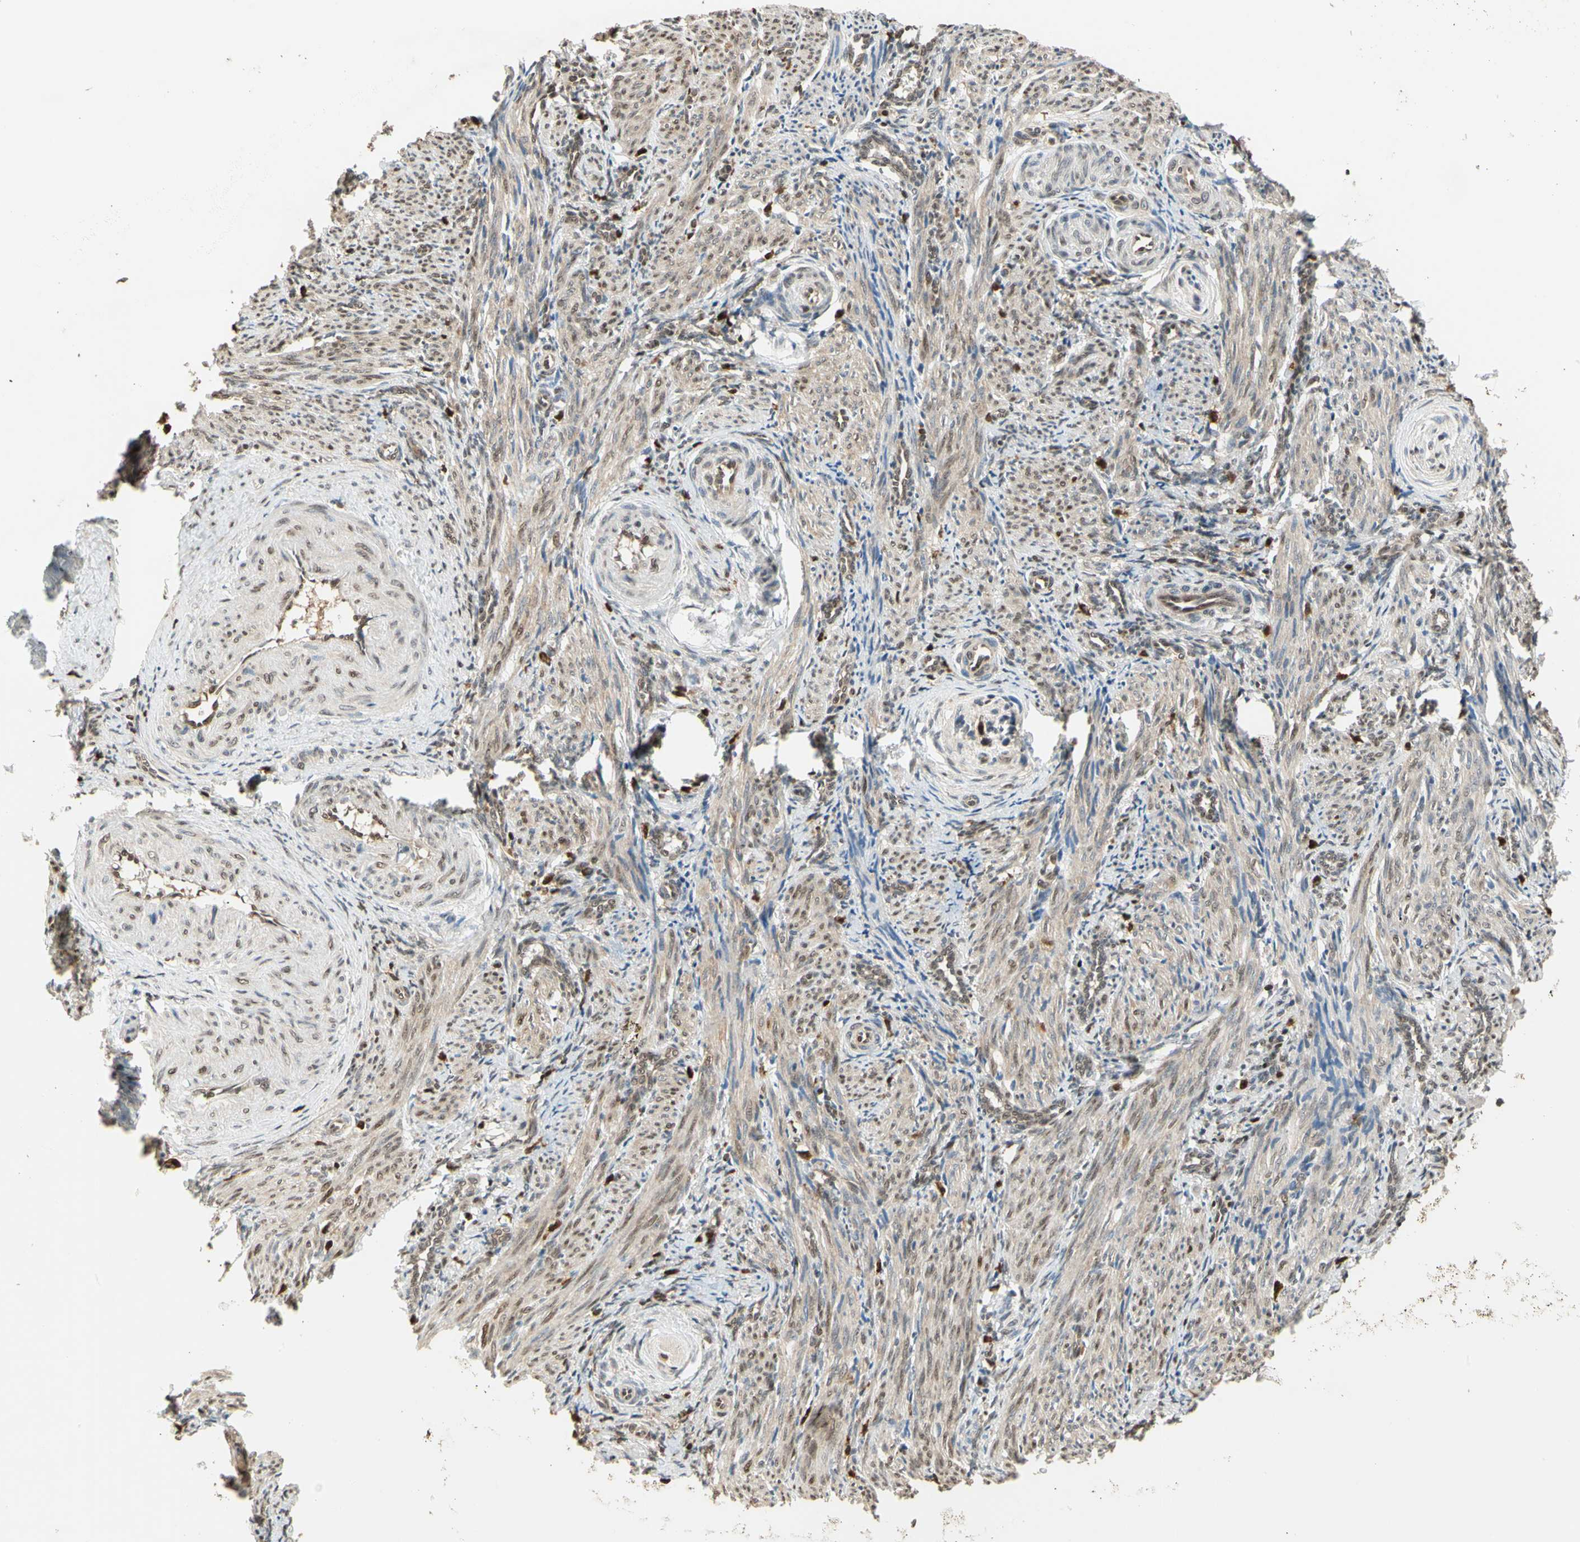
{"staining": {"intensity": "weak", "quantity": ">75%", "location": "nuclear"}, "tissue": "smooth muscle", "cell_type": "Smooth muscle cells", "image_type": "normal", "snomed": [{"axis": "morphology", "description": "Normal tissue, NOS"}, {"axis": "topography", "description": "Endometrium"}], "caption": "Smooth muscle cells reveal weak nuclear positivity in approximately >75% of cells in benign smooth muscle. The staining is performed using DAB (3,3'-diaminobenzidine) brown chromogen to label protein expression. The nuclei are counter-stained blue using hematoxylin.", "gene": "GSR", "patient": {"sex": "female", "age": 33}}